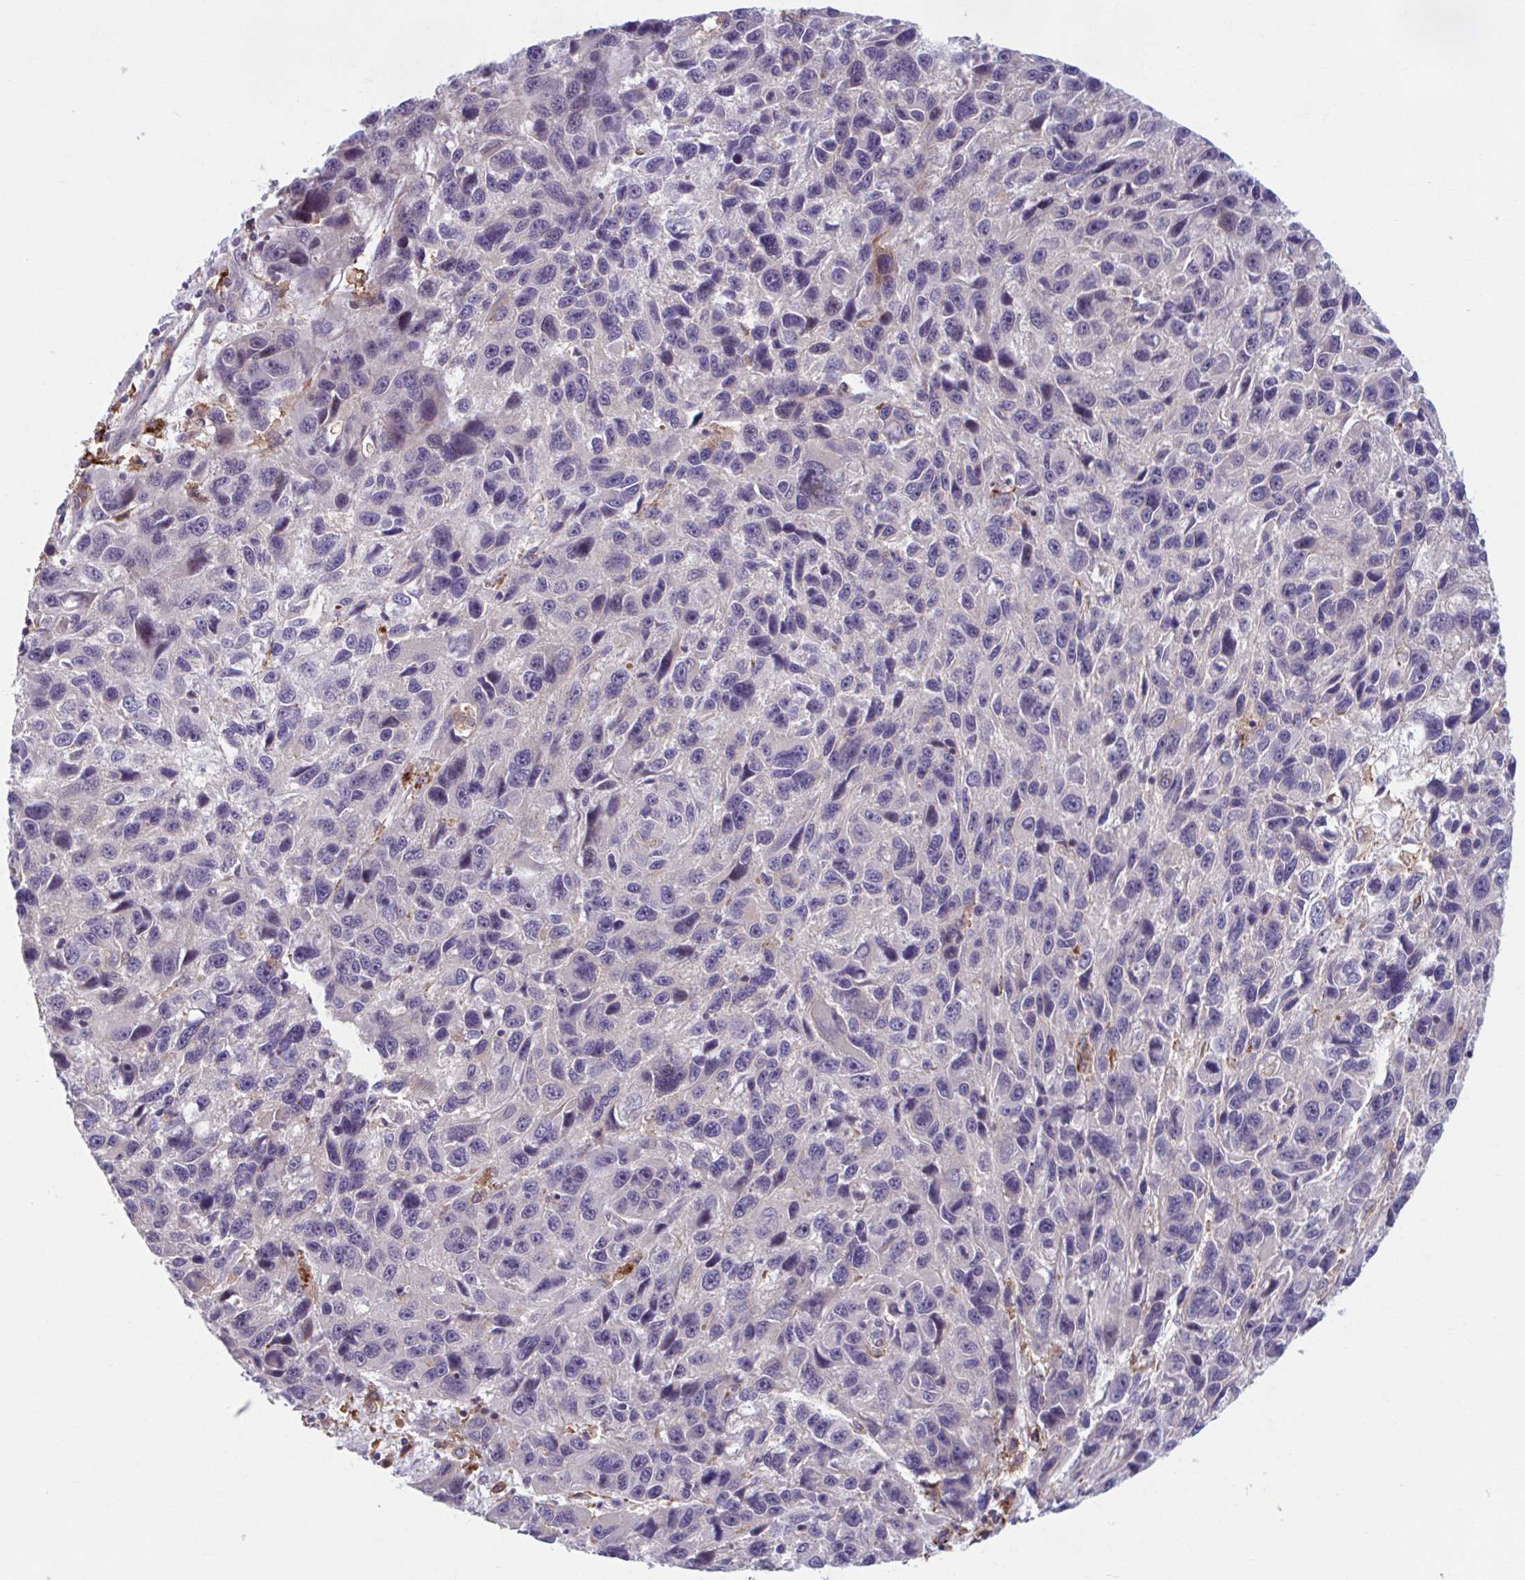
{"staining": {"intensity": "negative", "quantity": "none", "location": "none"}, "tissue": "melanoma", "cell_type": "Tumor cells", "image_type": "cancer", "snomed": [{"axis": "morphology", "description": "Malignant melanoma, NOS"}, {"axis": "topography", "description": "Skin"}], "caption": "An image of malignant melanoma stained for a protein demonstrates no brown staining in tumor cells.", "gene": "ADAT3", "patient": {"sex": "male", "age": 53}}